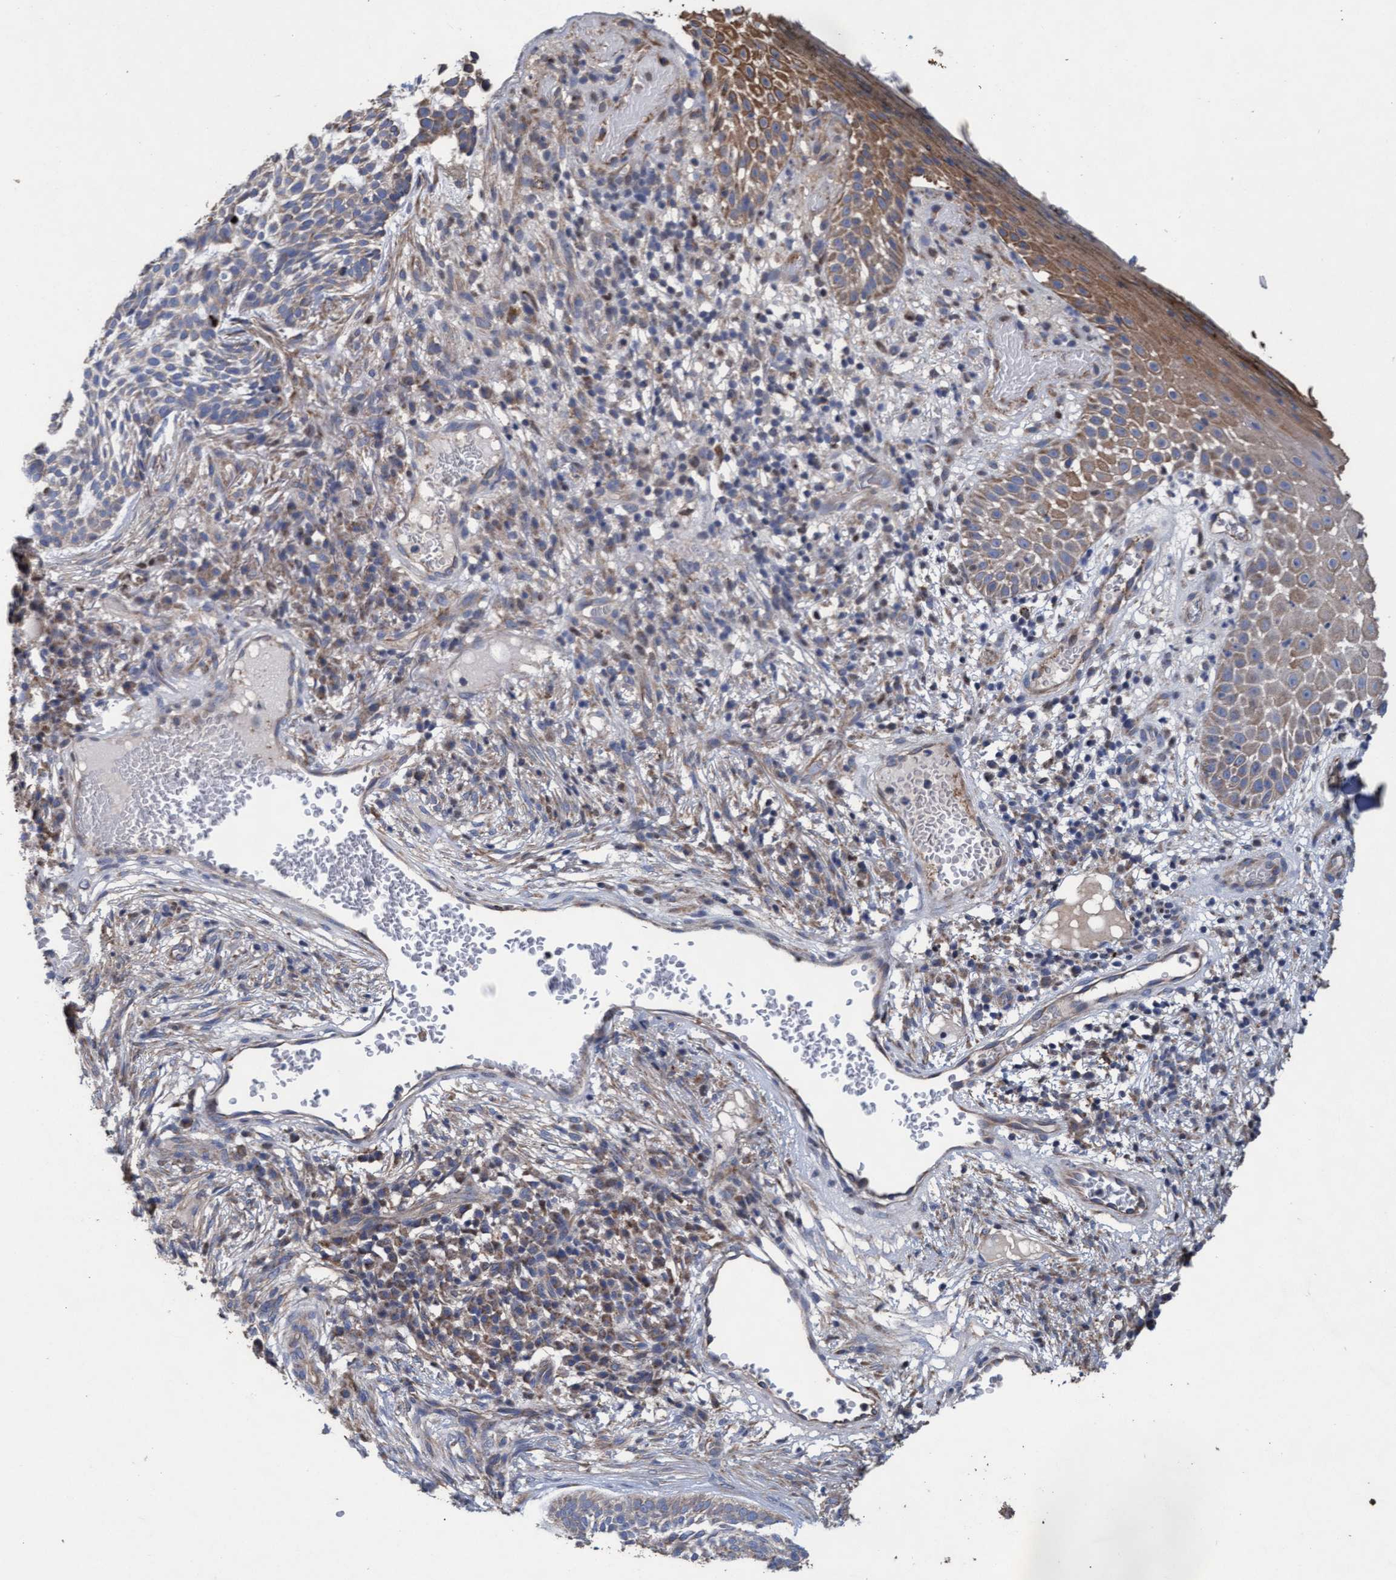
{"staining": {"intensity": "weak", "quantity": "<25%", "location": "cytoplasmic/membranous"}, "tissue": "skin cancer", "cell_type": "Tumor cells", "image_type": "cancer", "snomed": [{"axis": "morphology", "description": "Basal cell carcinoma"}, {"axis": "topography", "description": "Skin"}], "caption": "Immunohistochemistry image of neoplastic tissue: human skin basal cell carcinoma stained with DAB shows no significant protein staining in tumor cells.", "gene": "MRPL38", "patient": {"sex": "female", "age": 64}}